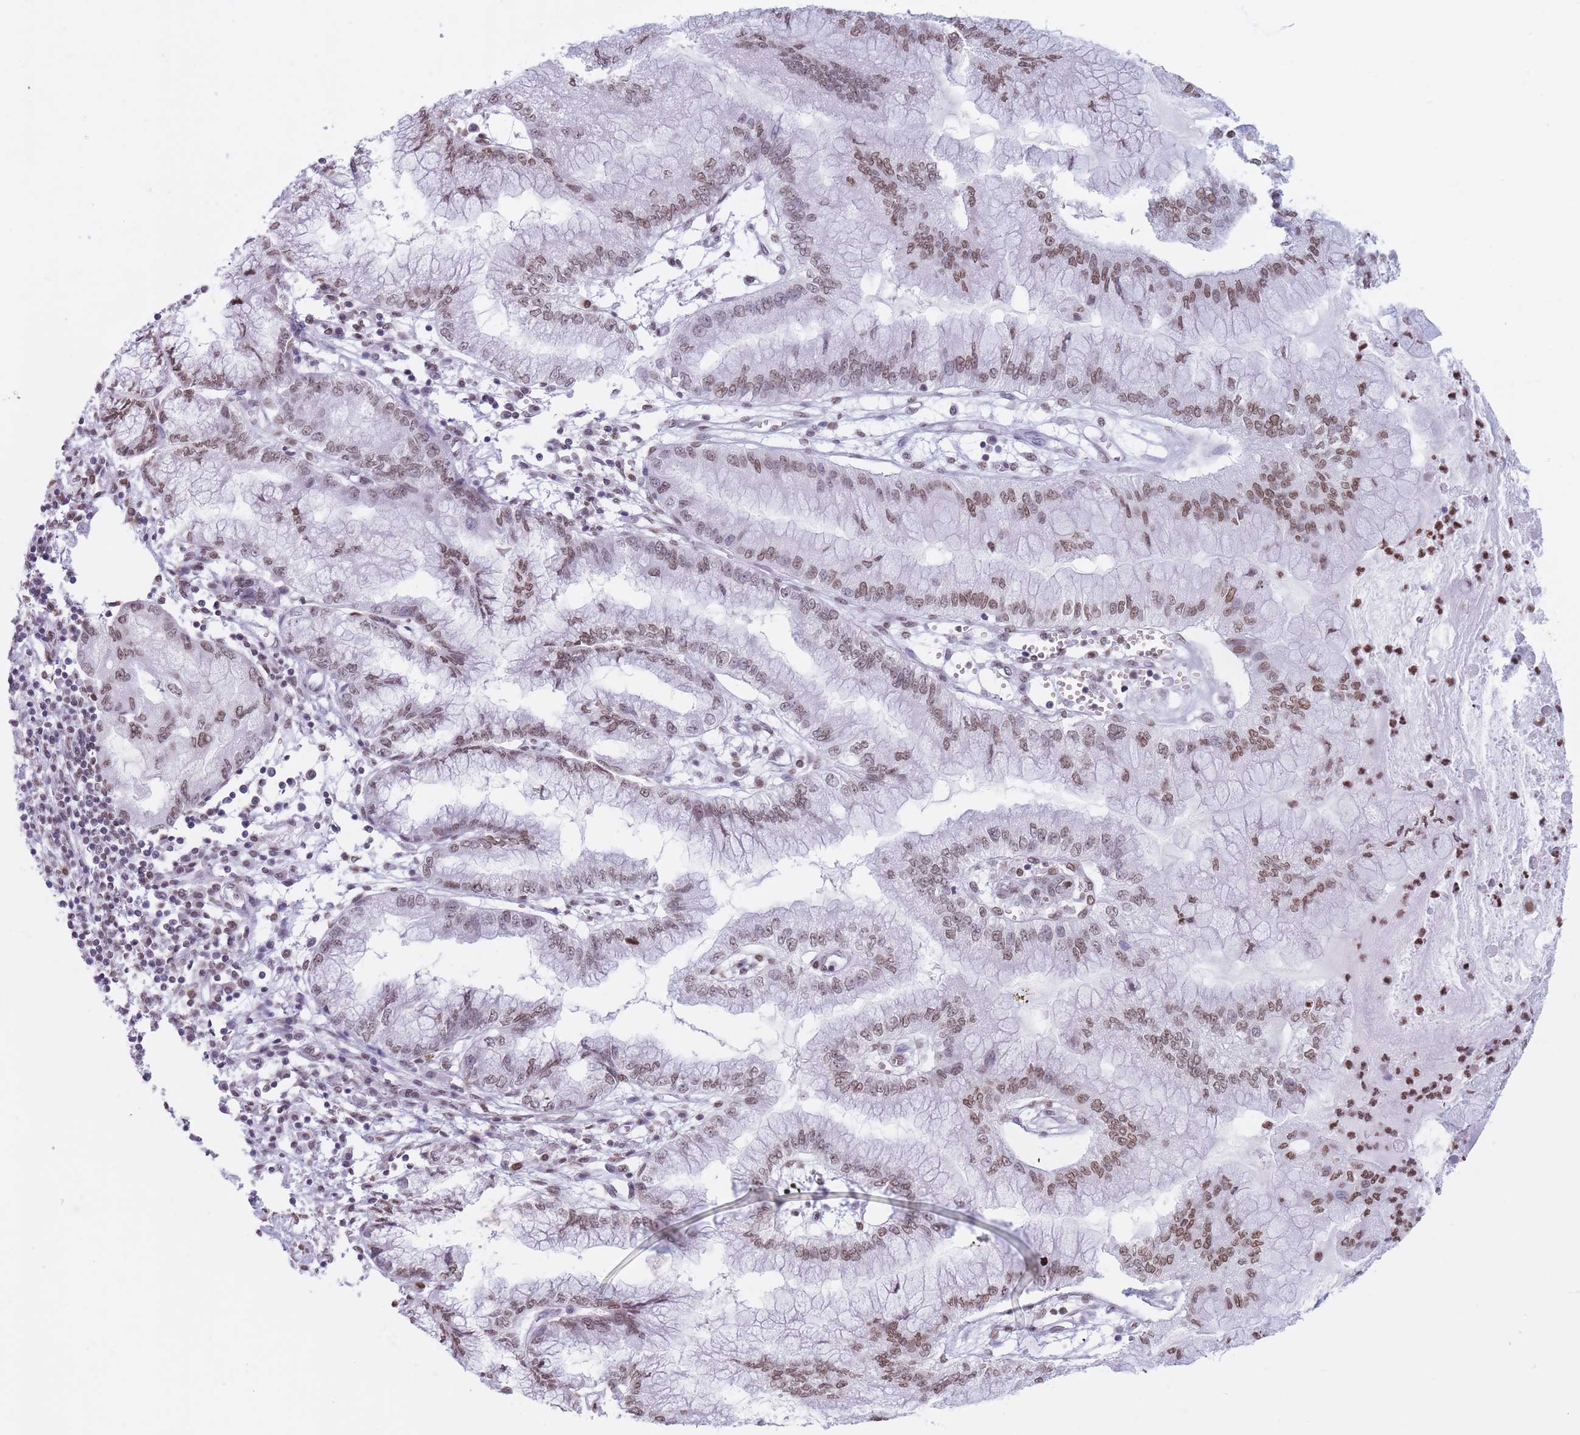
{"staining": {"intensity": "moderate", "quantity": "25%-75%", "location": "nuclear"}, "tissue": "pancreatic cancer", "cell_type": "Tumor cells", "image_type": "cancer", "snomed": [{"axis": "morphology", "description": "Adenocarcinoma, NOS"}, {"axis": "topography", "description": "Pancreas"}], "caption": "Pancreatic cancer (adenocarcinoma) stained with a protein marker shows moderate staining in tumor cells.", "gene": "RYK", "patient": {"sex": "male", "age": 73}}